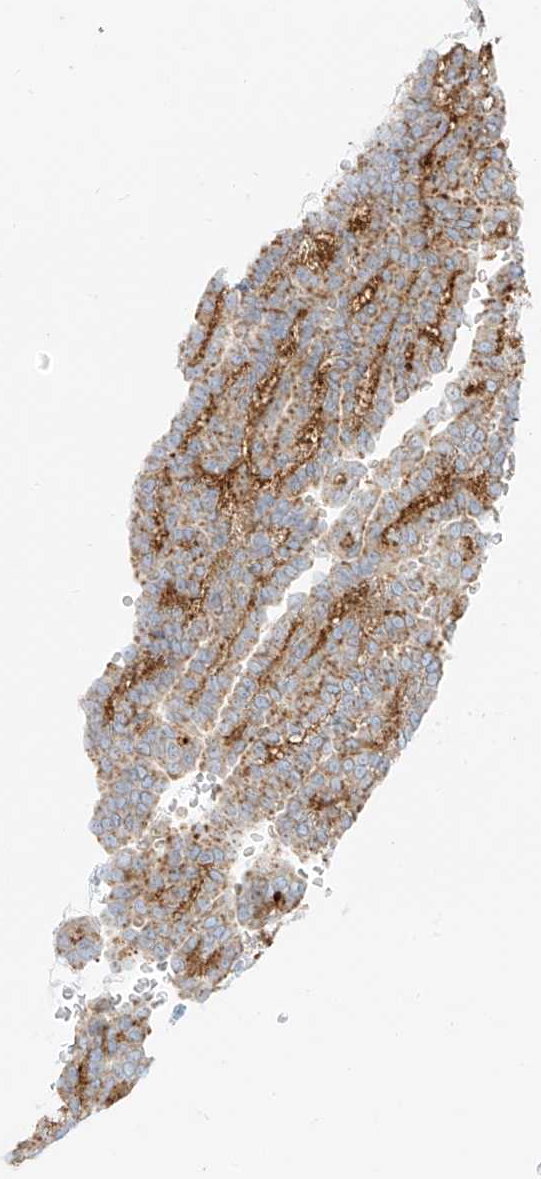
{"staining": {"intensity": "moderate", "quantity": ">75%", "location": "cytoplasmic/membranous"}, "tissue": "renal cancer", "cell_type": "Tumor cells", "image_type": "cancer", "snomed": [{"axis": "morphology", "description": "Adenocarcinoma, NOS"}, {"axis": "topography", "description": "Kidney"}], "caption": "Protein expression analysis of human renal cancer (adenocarcinoma) reveals moderate cytoplasmic/membranous staining in approximately >75% of tumor cells.", "gene": "SLC35F6", "patient": {"sex": "male", "age": 63}}